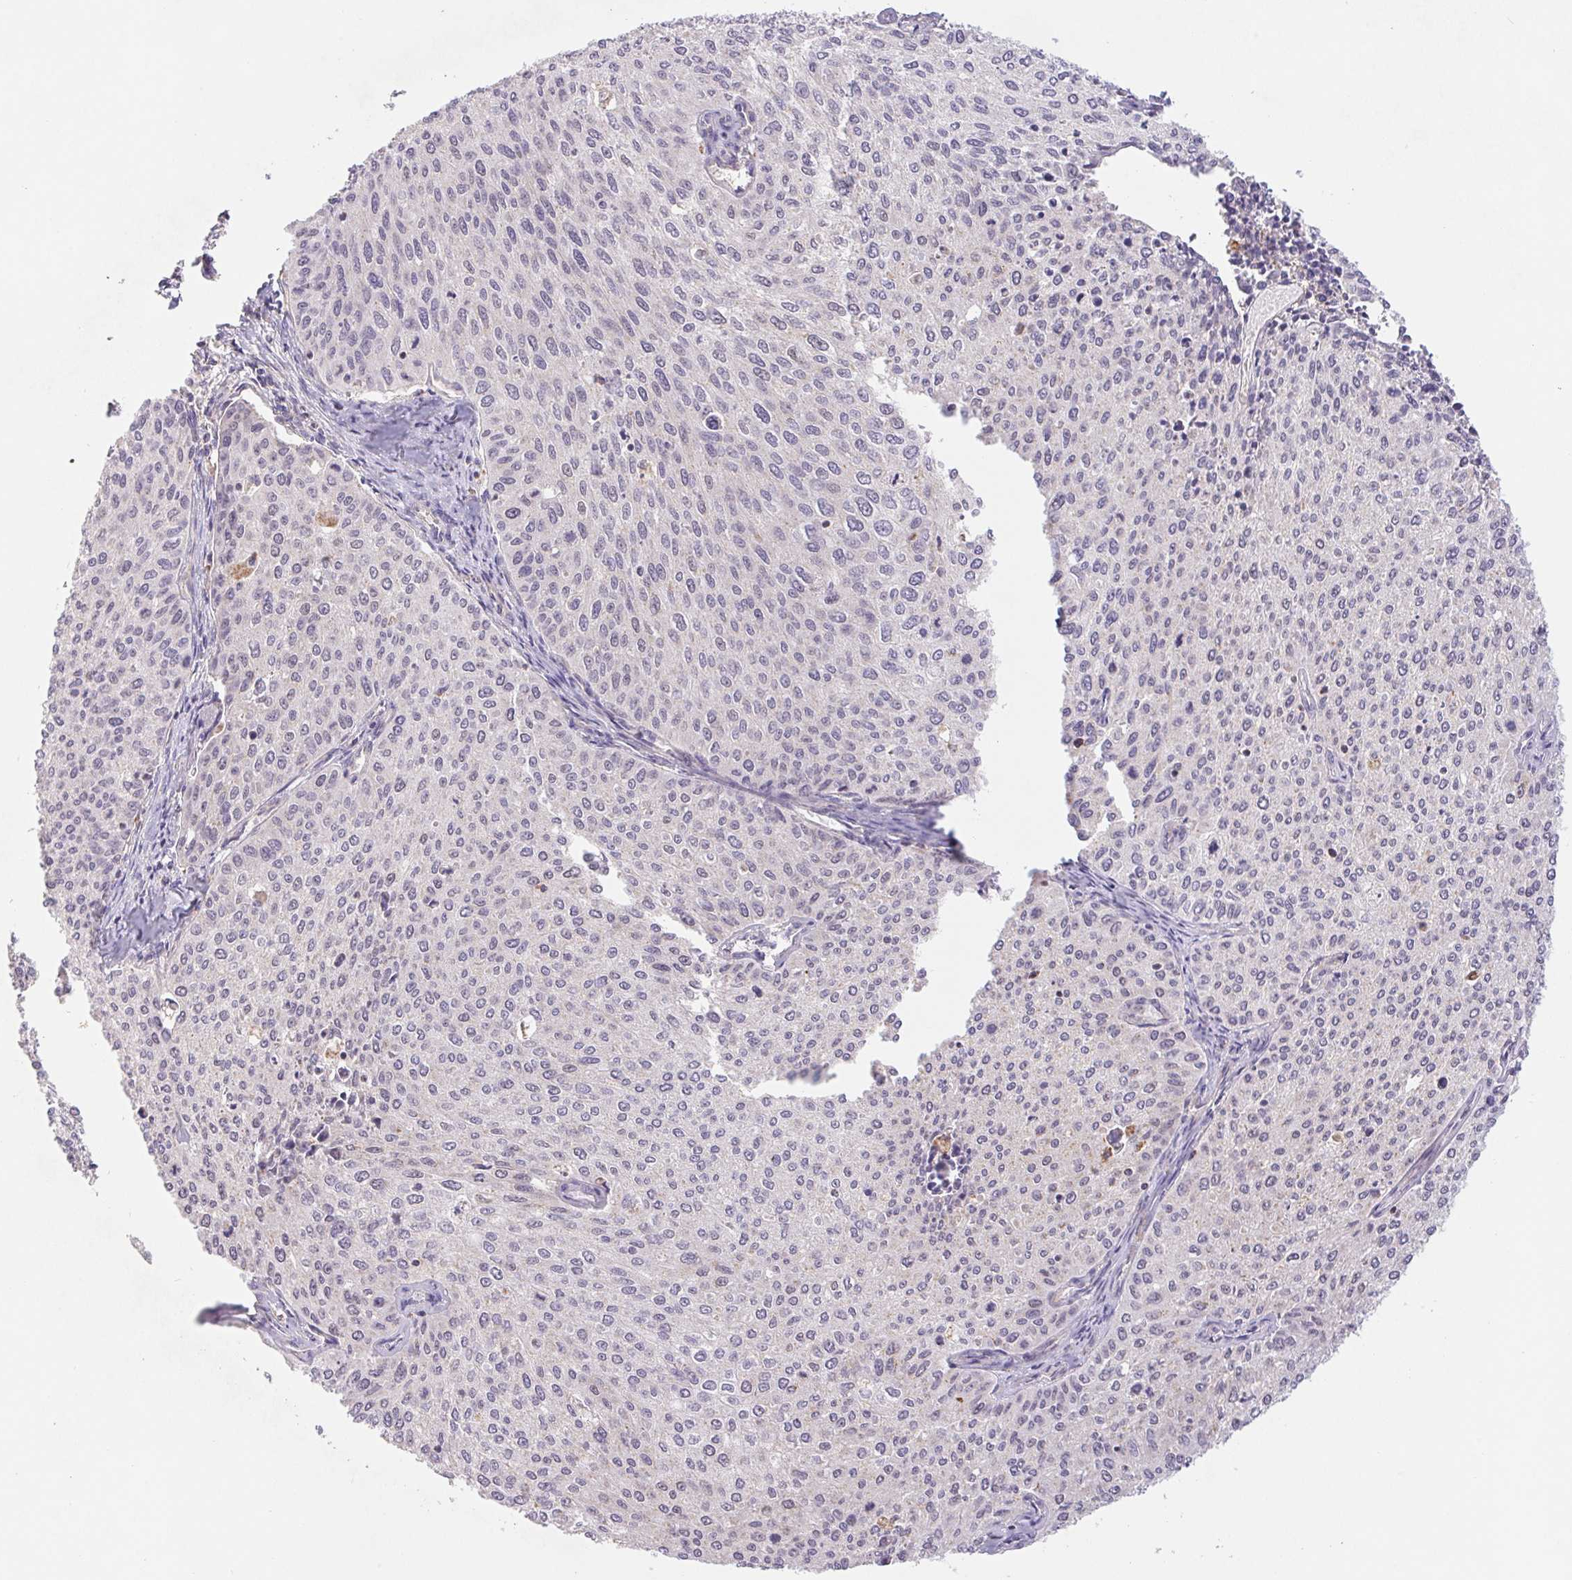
{"staining": {"intensity": "negative", "quantity": "none", "location": "none"}, "tissue": "cervical cancer", "cell_type": "Tumor cells", "image_type": "cancer", "snomed": [{"axis": "morphology", "description": "Squamous cell carcinoma, NOS"}, {"axis": "topography", "description": "Cervix"}], "caption": "Cervical cancer (squamous cell carcinoma) was stained to show a protein in brown. There is no significant expression in tumor cells.", "gene": "EMC6", "patient": {"sex": "female", "age": 38}}